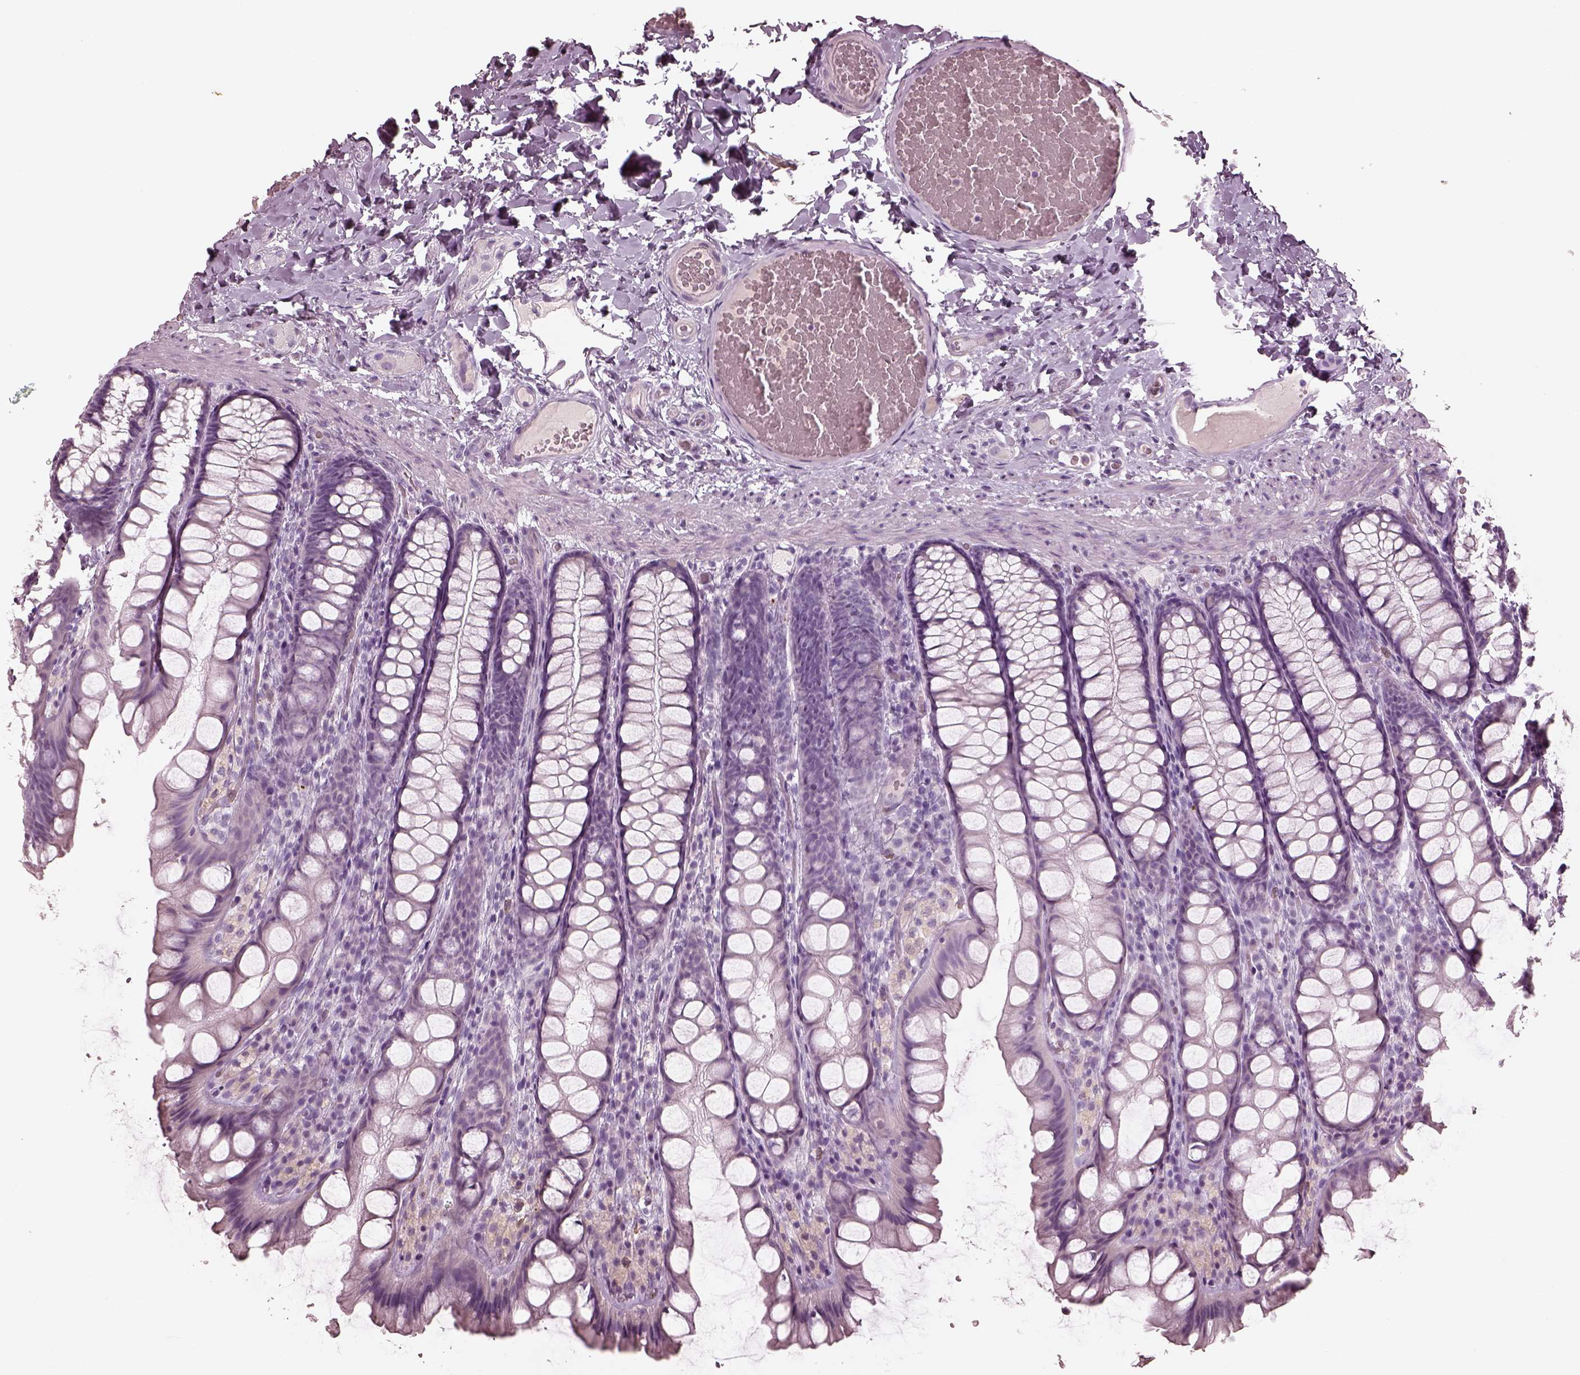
{"staining": {"intensity": "negative", "quantity": "none", "location": "none"}, "tissue": "colon", "cell_type": "Endothelial cells", "image_type": "normal", "snomed": [{"axis": "morphology", "description": "Normal tissue, NOS"}, {"axis": "topography", "description": "Colon"}], "caption": "The micrograph reveals no staining of endothelial cells in normal colon.", "gene": "RSPH9", "patient": {"sex": "male", "age": 47}}